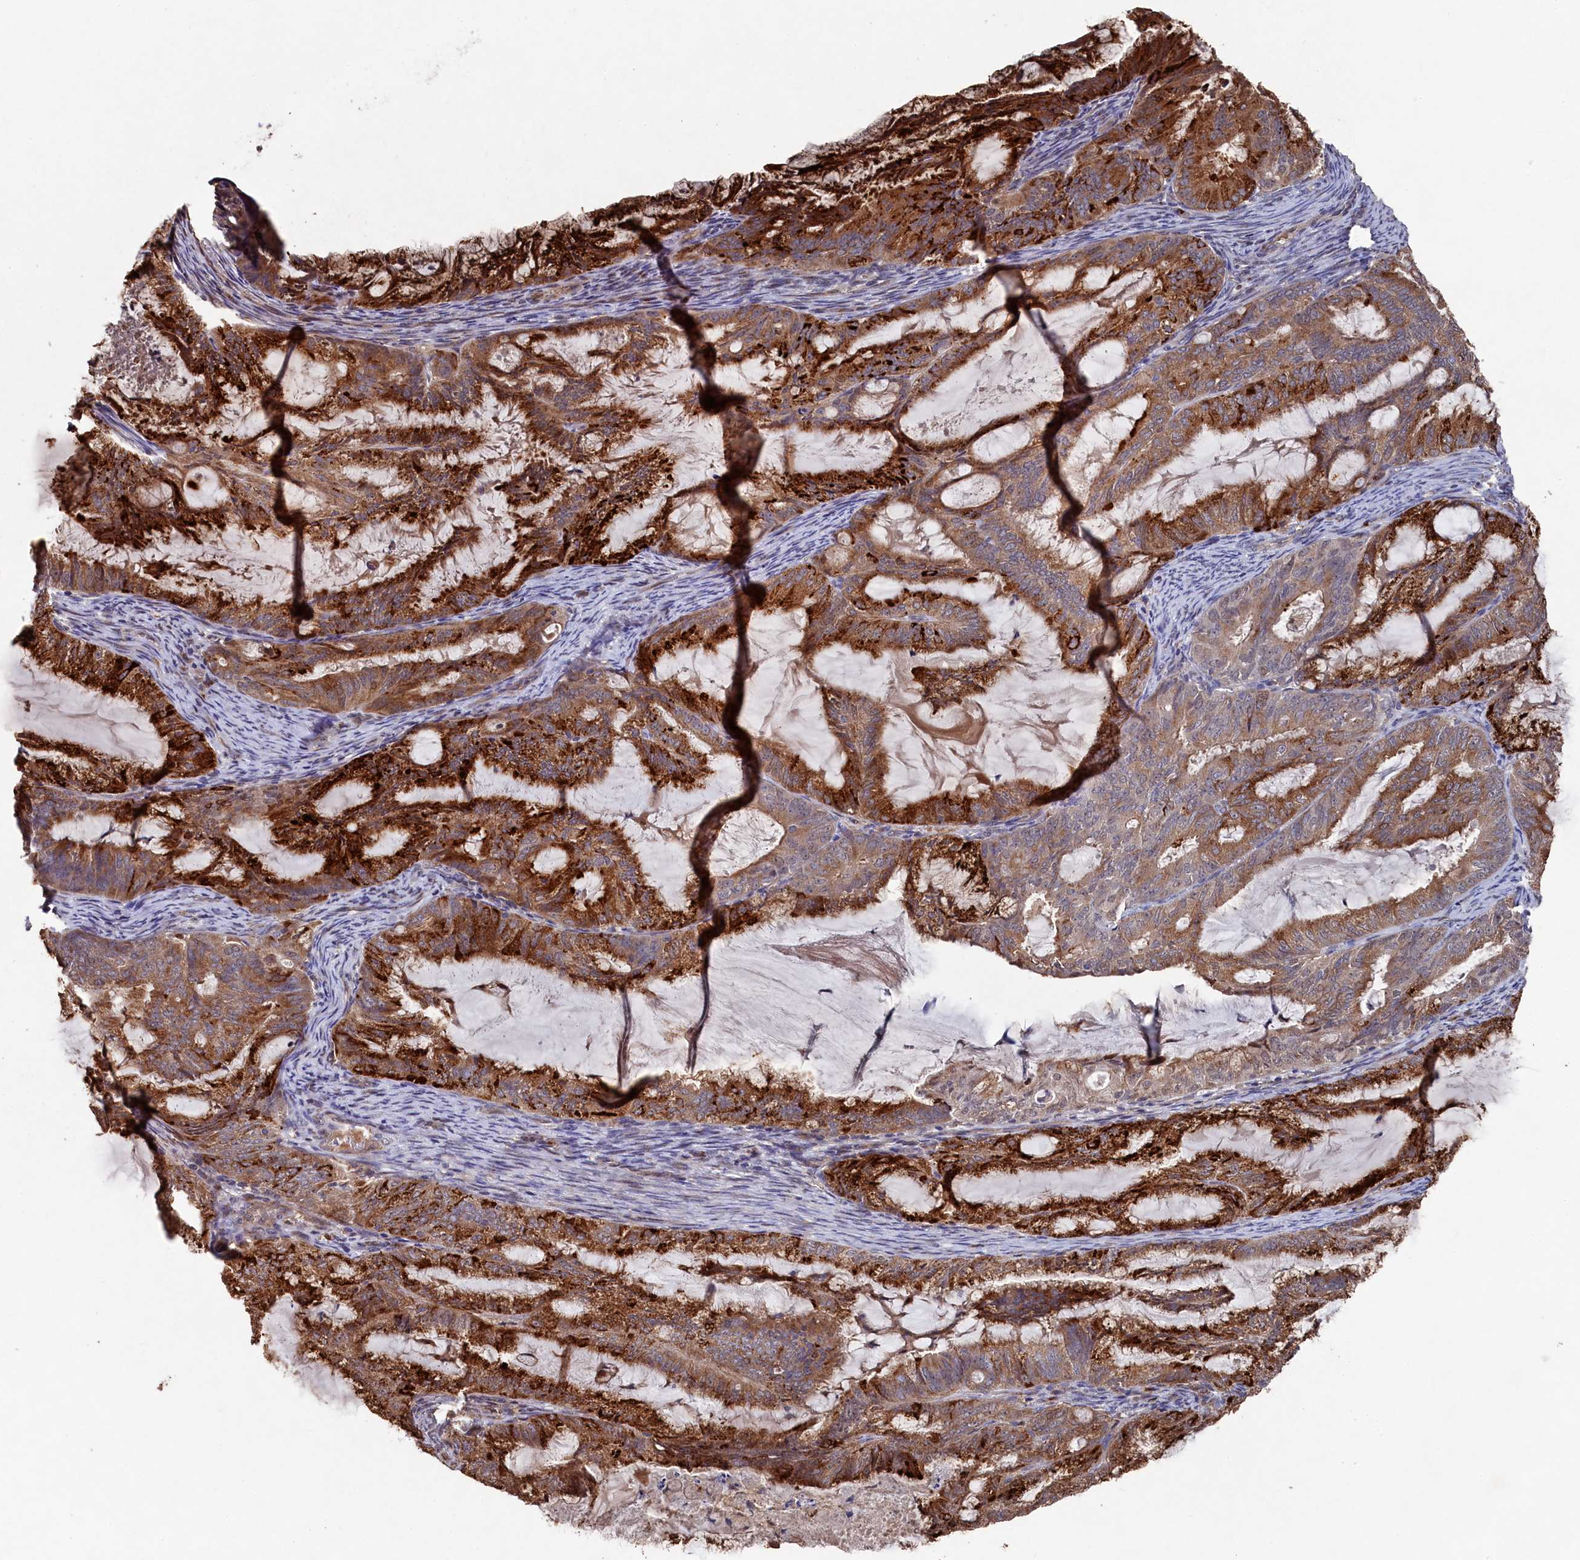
{"staining": {"intensity": "strong", "quantity": ">75%", "location": "cytoplasmic/membranous"}, "tissue": "endometrial cancer", "cell_type": "Tumor cells", "image_type": "cancer", "snomed": [{"axis": "morphology", "description": "Adenocarcinoma, NOS"}, {"axis": "topography", "description": "Endometrium"}], "caption": "Immunohistochemical staining of human adenocarcinoma (endometrial) displays high levels of strong cytoplasmic/membranous expression in about >75% of tumor cells. The protein is stained brown, and the nuclei are stained in blue (DAB (3,3'-diaminobenzidine) IHC with brightfield microscopy, high magnification).", "gene": "NAA60", "patient": {"sex": "female", "age": 86}}